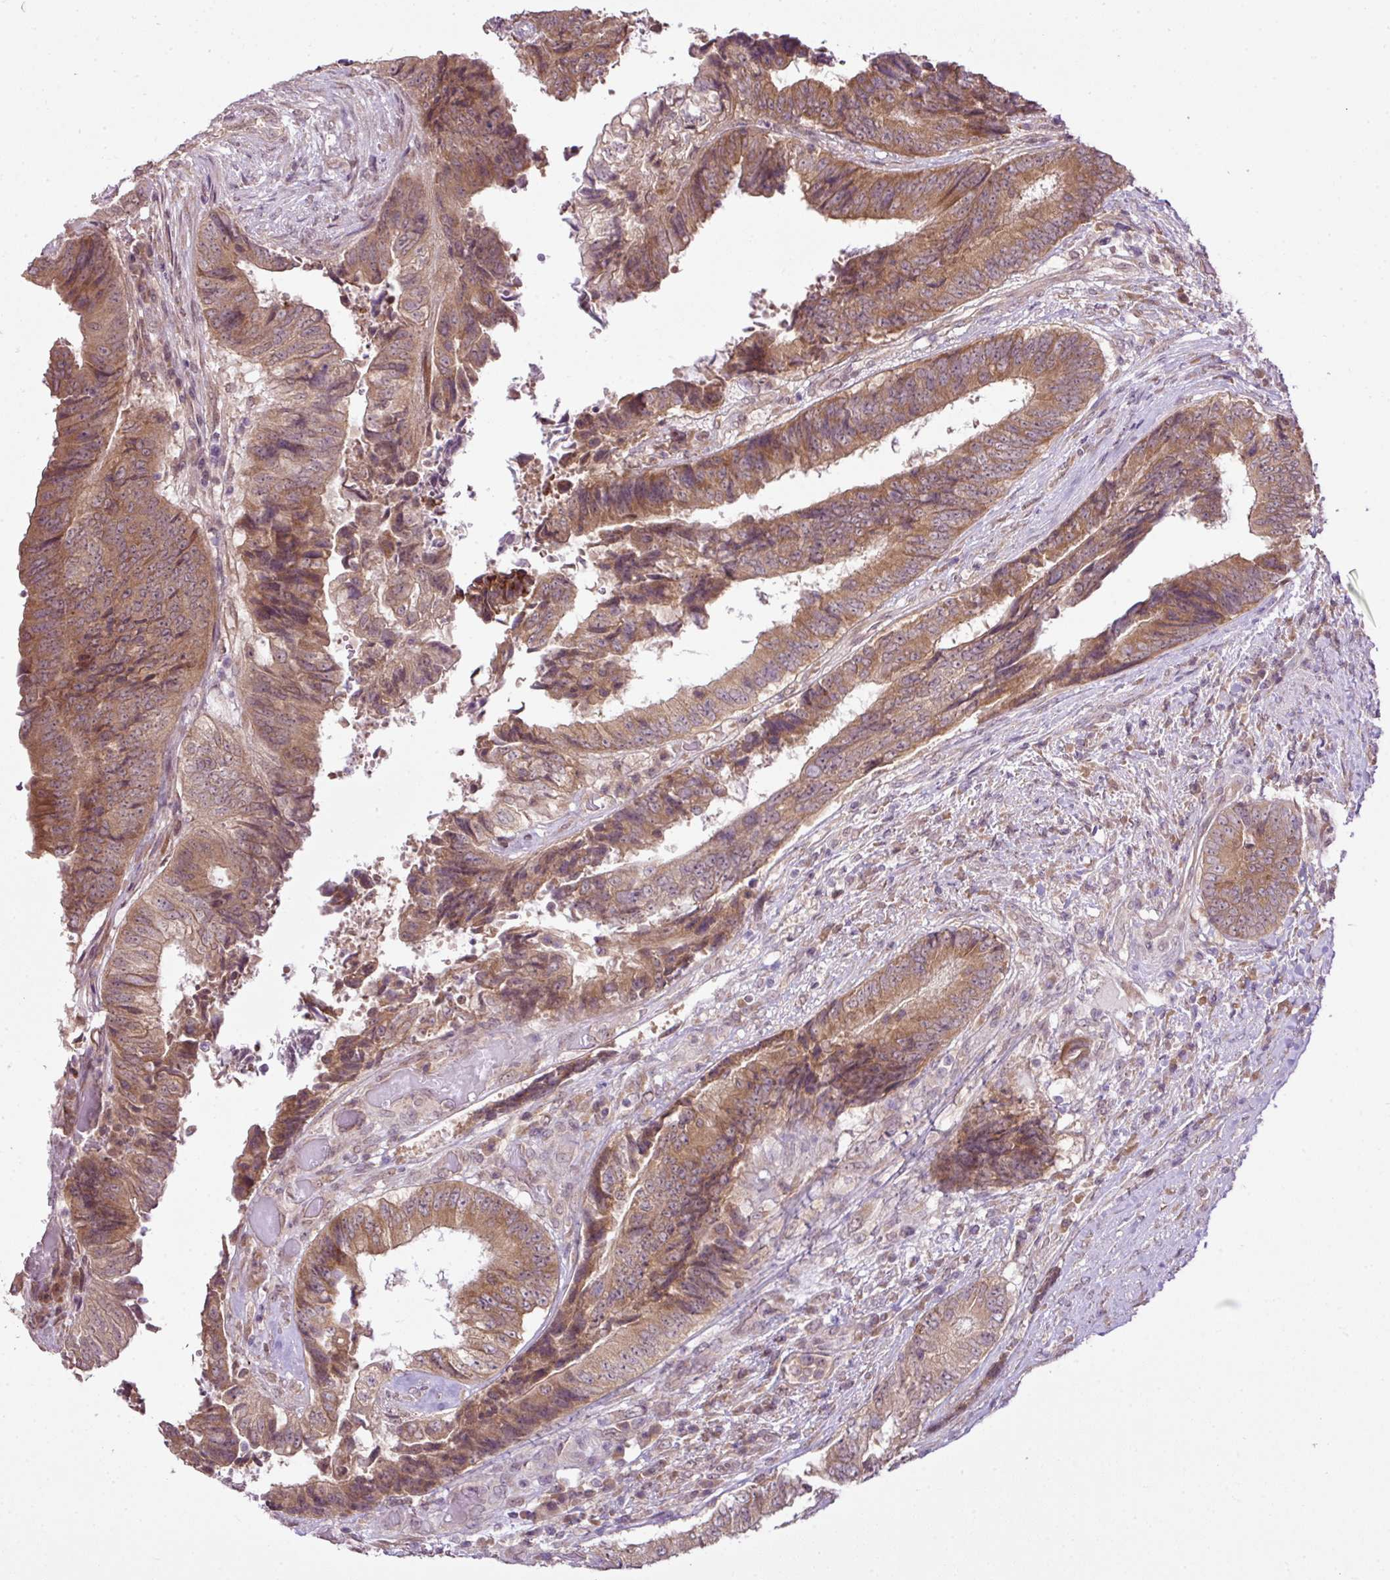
{"staining": {"intensity": "moderate", "quantity": ">75%", "location": "cytoplasmic/membranous"}, "tissue": "colorectal cancer", "cell_type": "Tumor cells", "image_type": "cancer", "snomed": [{"axis": "morphology", "description": "Adenocarcinoma, NOS"}, {"axis": "topography", "description": "Rectum"}], "caption": "DAB (3,3'-diaminobenzidine) immunohistochemical staining of colorectal cancer (adenocarcinoma) demonstrates moderate cytoplasmic/membranous protein positivity in about >75% of tumor cells.", "gene": "DNAAF4", "patient": {"sex": "male", "age": 72}}